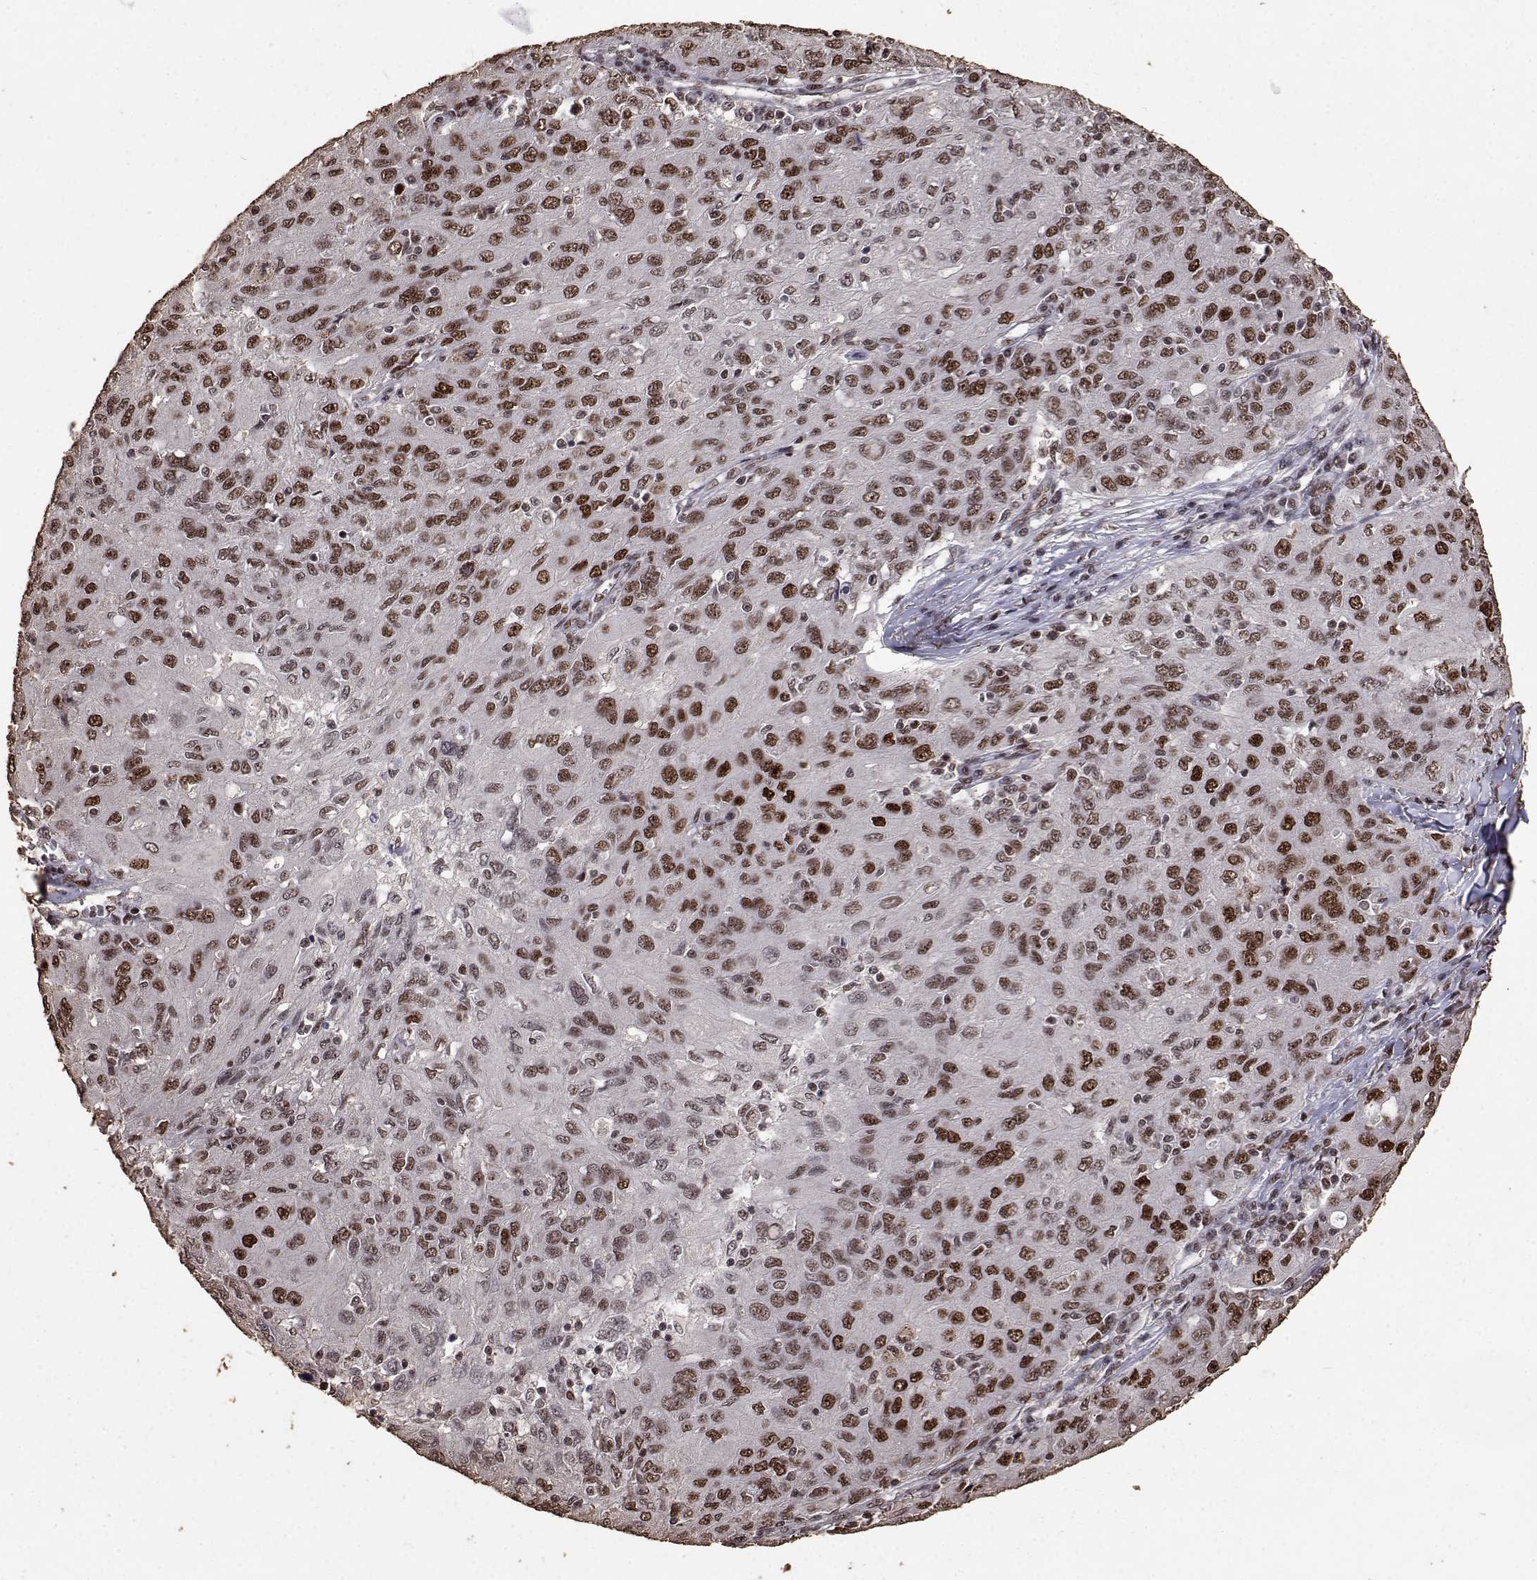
{"staining": {"intensity": "moderate", "quantity": ">75%", "location": "nuclear"}, "tissue": "ovarian cancer", "cell_type": "Tumor cells", "image_type": "cancer", "snomed": [{"axis": "morphology", "description": "Carcinoma, endometroid"}, {"axis": "topography", "description": "Ovary"}], "caption": "Protein staining by IHC displays moderate nuclear positivity in approximately >75% of tumor cells in ovarian cancer.", "gene": "TOE1", "patient": {"sex": "female", "age": 50}}